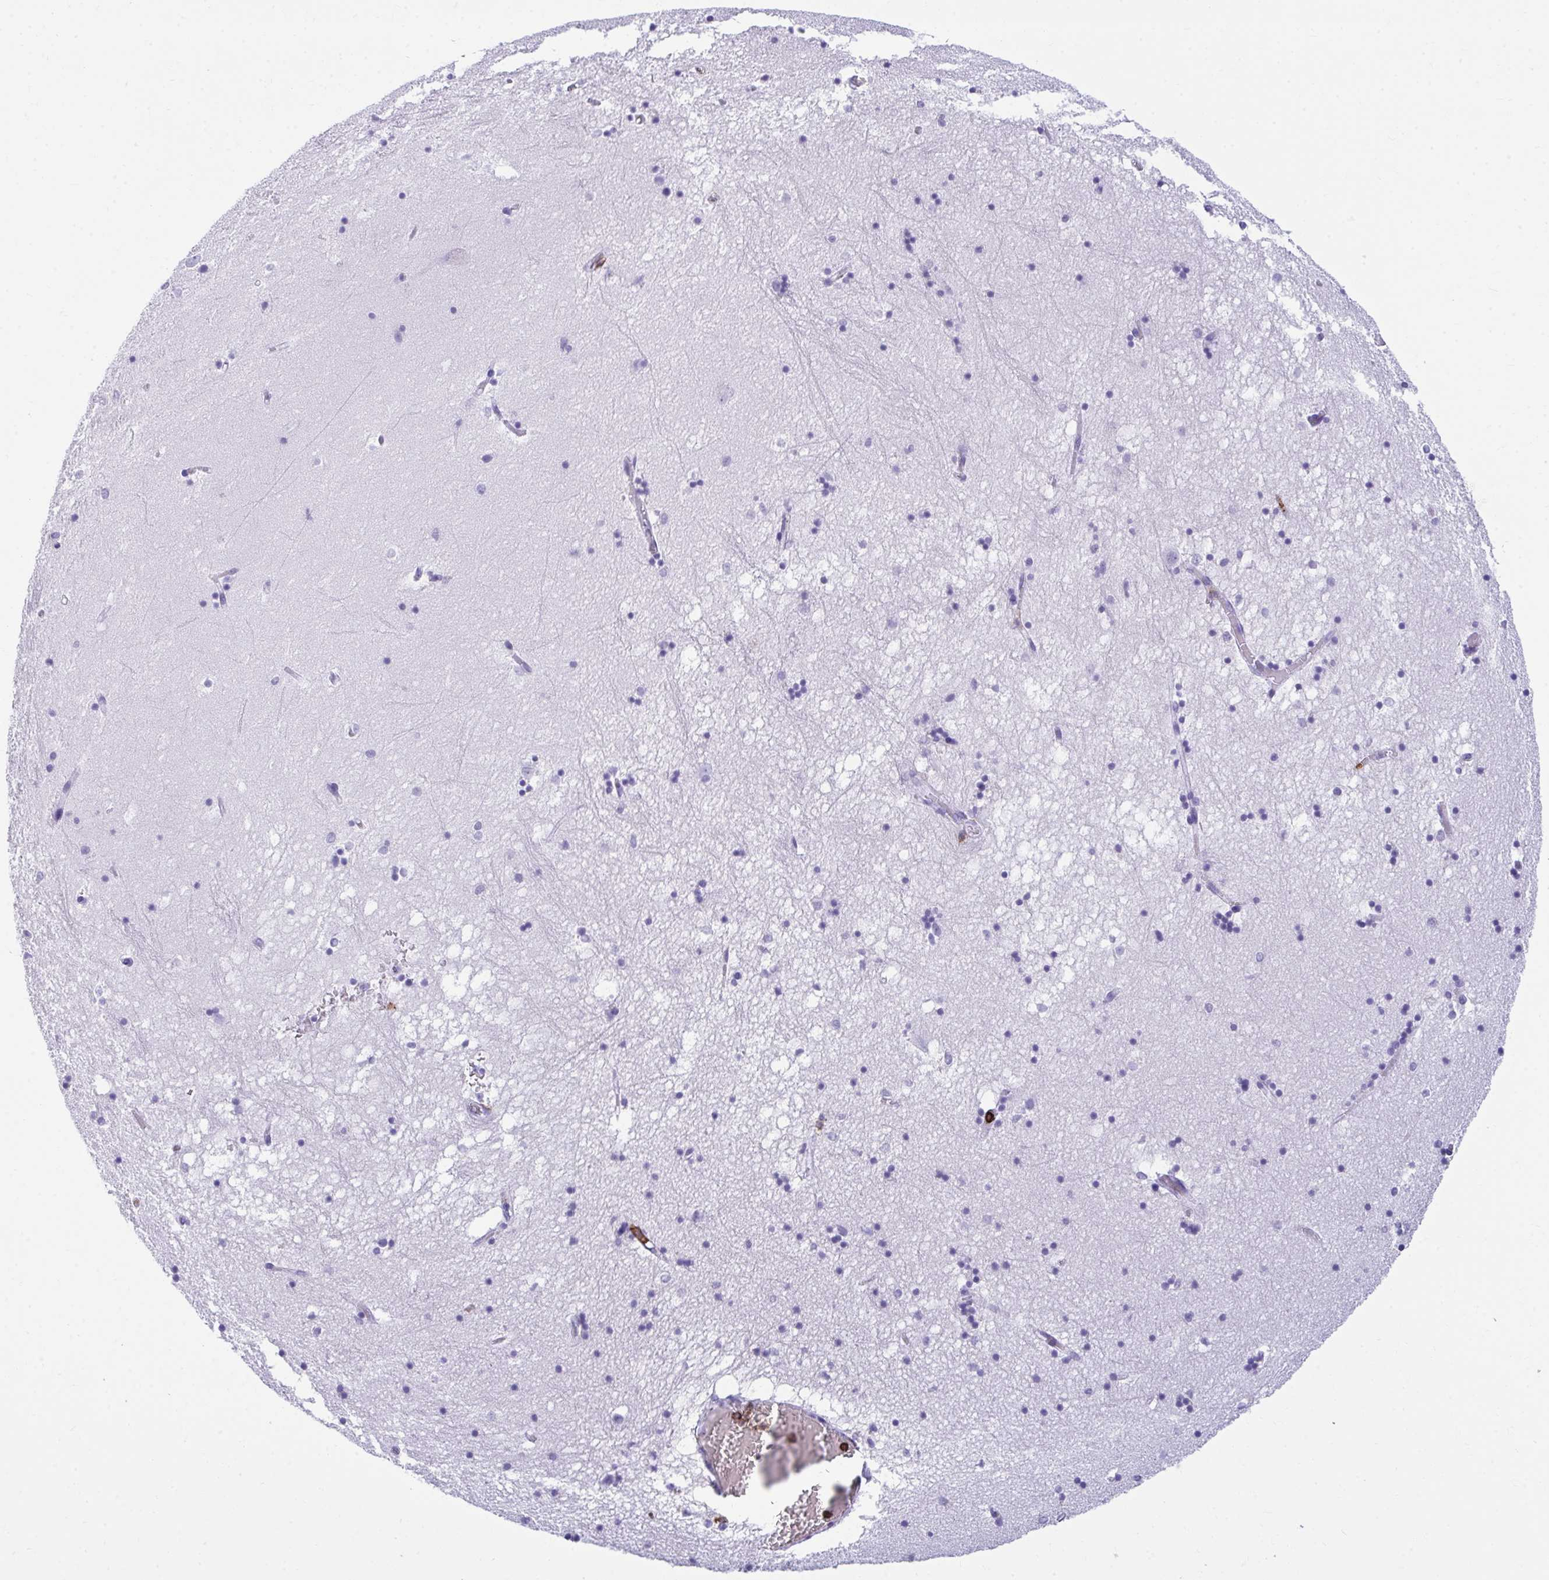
{"staining": {"intensity": "negative", "quantity": "none", "location": "none"}, "tissue": "hippocampus", "cell_type": "Glial cells", "image_type": "normal", "snomed": [{"axis": "morphology", "description": "Normal tissue, NOS"}, {"axis": "topography", "description": "Hippocampus"}], "caption": "Immunohistochemistry (IHC) histopathology image of normal hippocampus: human hippocampus stained with DAB (3,3'-diaminobenzidine) demonstrates no significant protein staining in glial cells.", "gene": "SPN", "patient": {"sex": "male", "age": 58}}